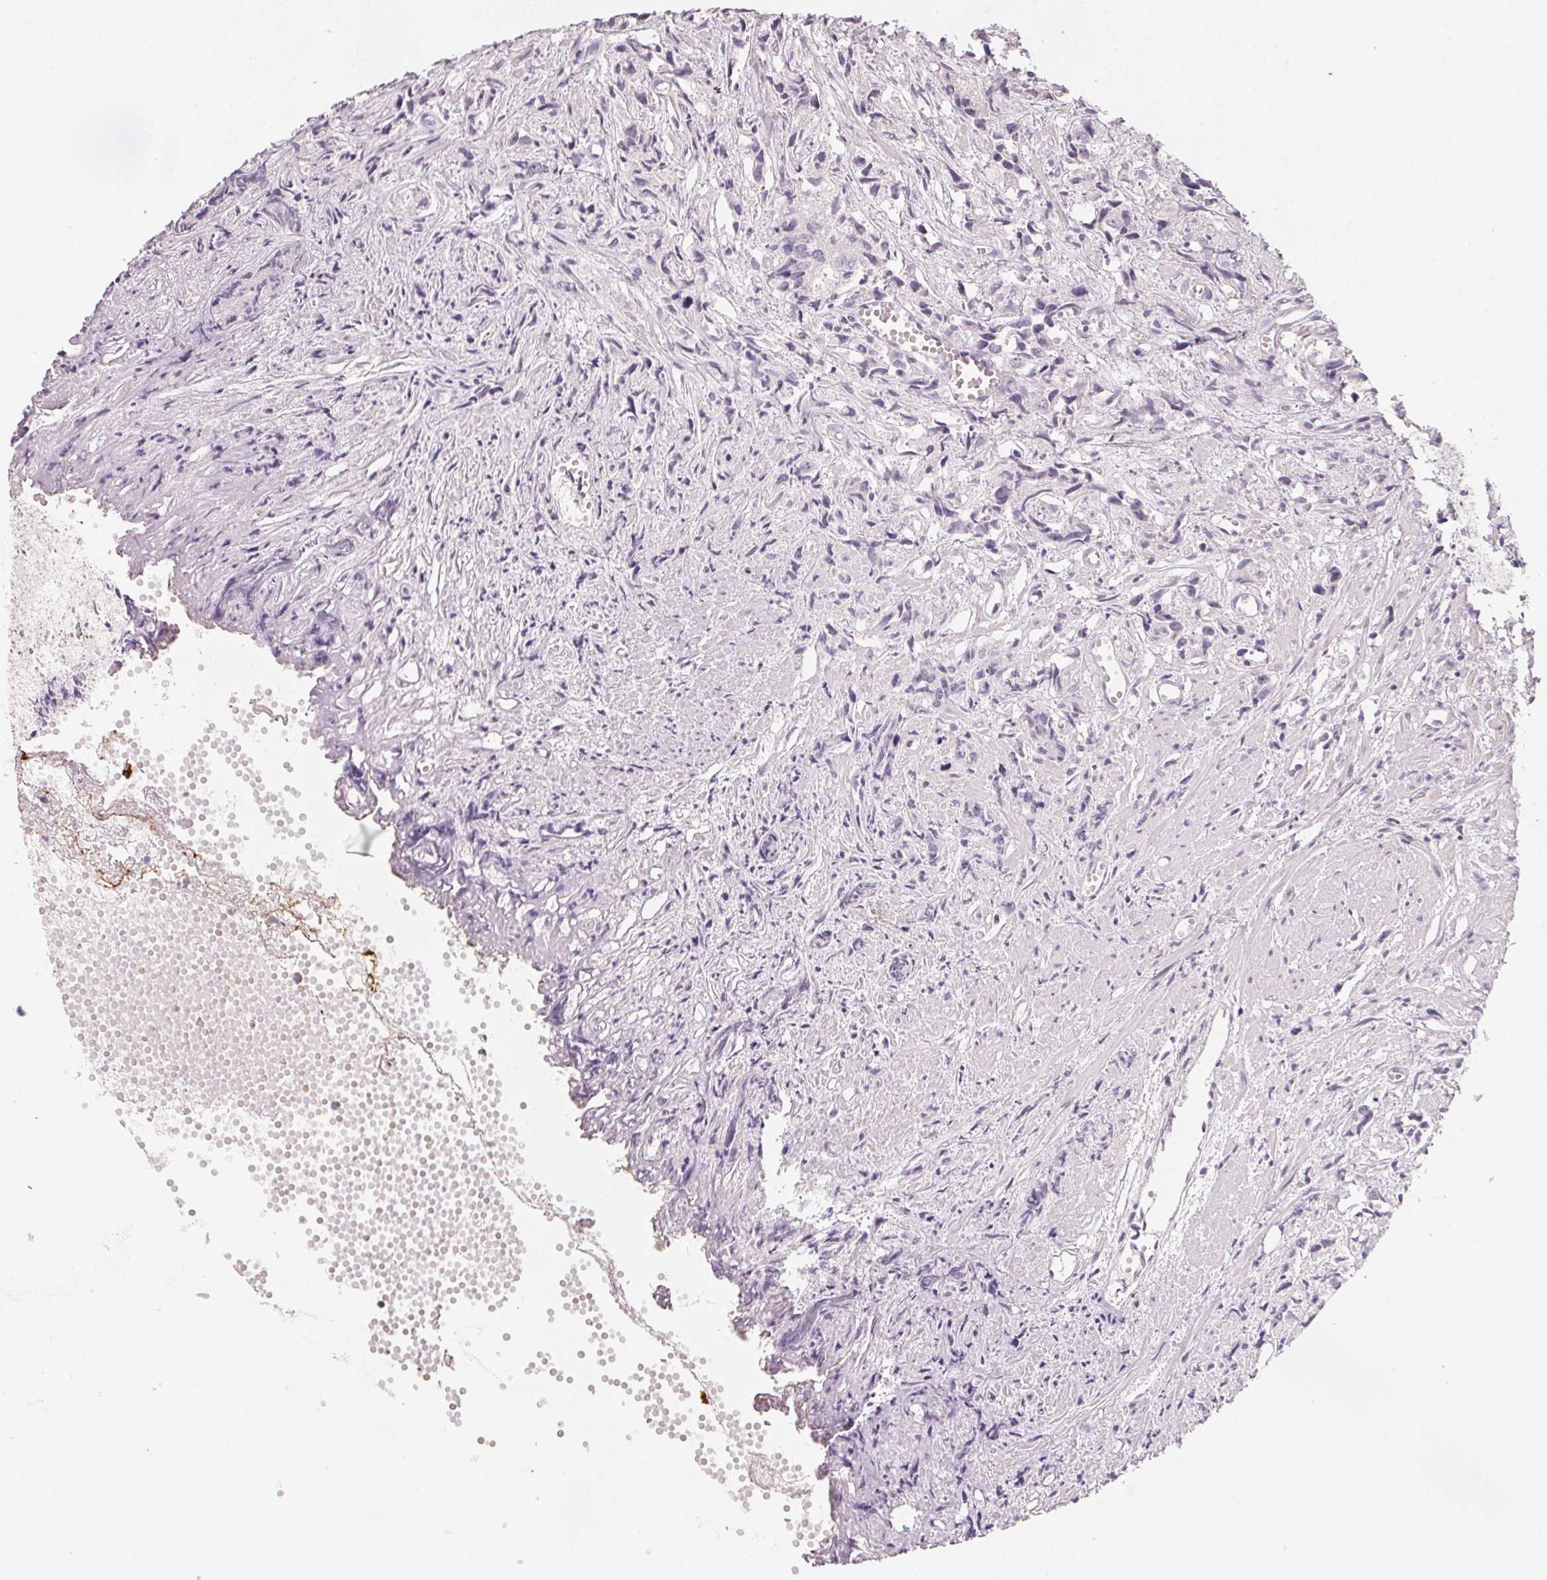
{"staining": {"intensity": "negative", "quantity": "none", "location": "none"}, "tissue": "prostate cancer", "cell_type": "Tumor cells", "image_type": "cancer", "snomed": [{"axis": "morphology", "description": "Adenocarcinoma, High grade"}, {"axis": "topography", "description": "Prostate"}], "caption": "The photomicrograph displays no staining of tumor cells in prostate high-grade adenocarcinoma.", "gene": "TREH", "patient": {"sex": "male", "age": 58}}